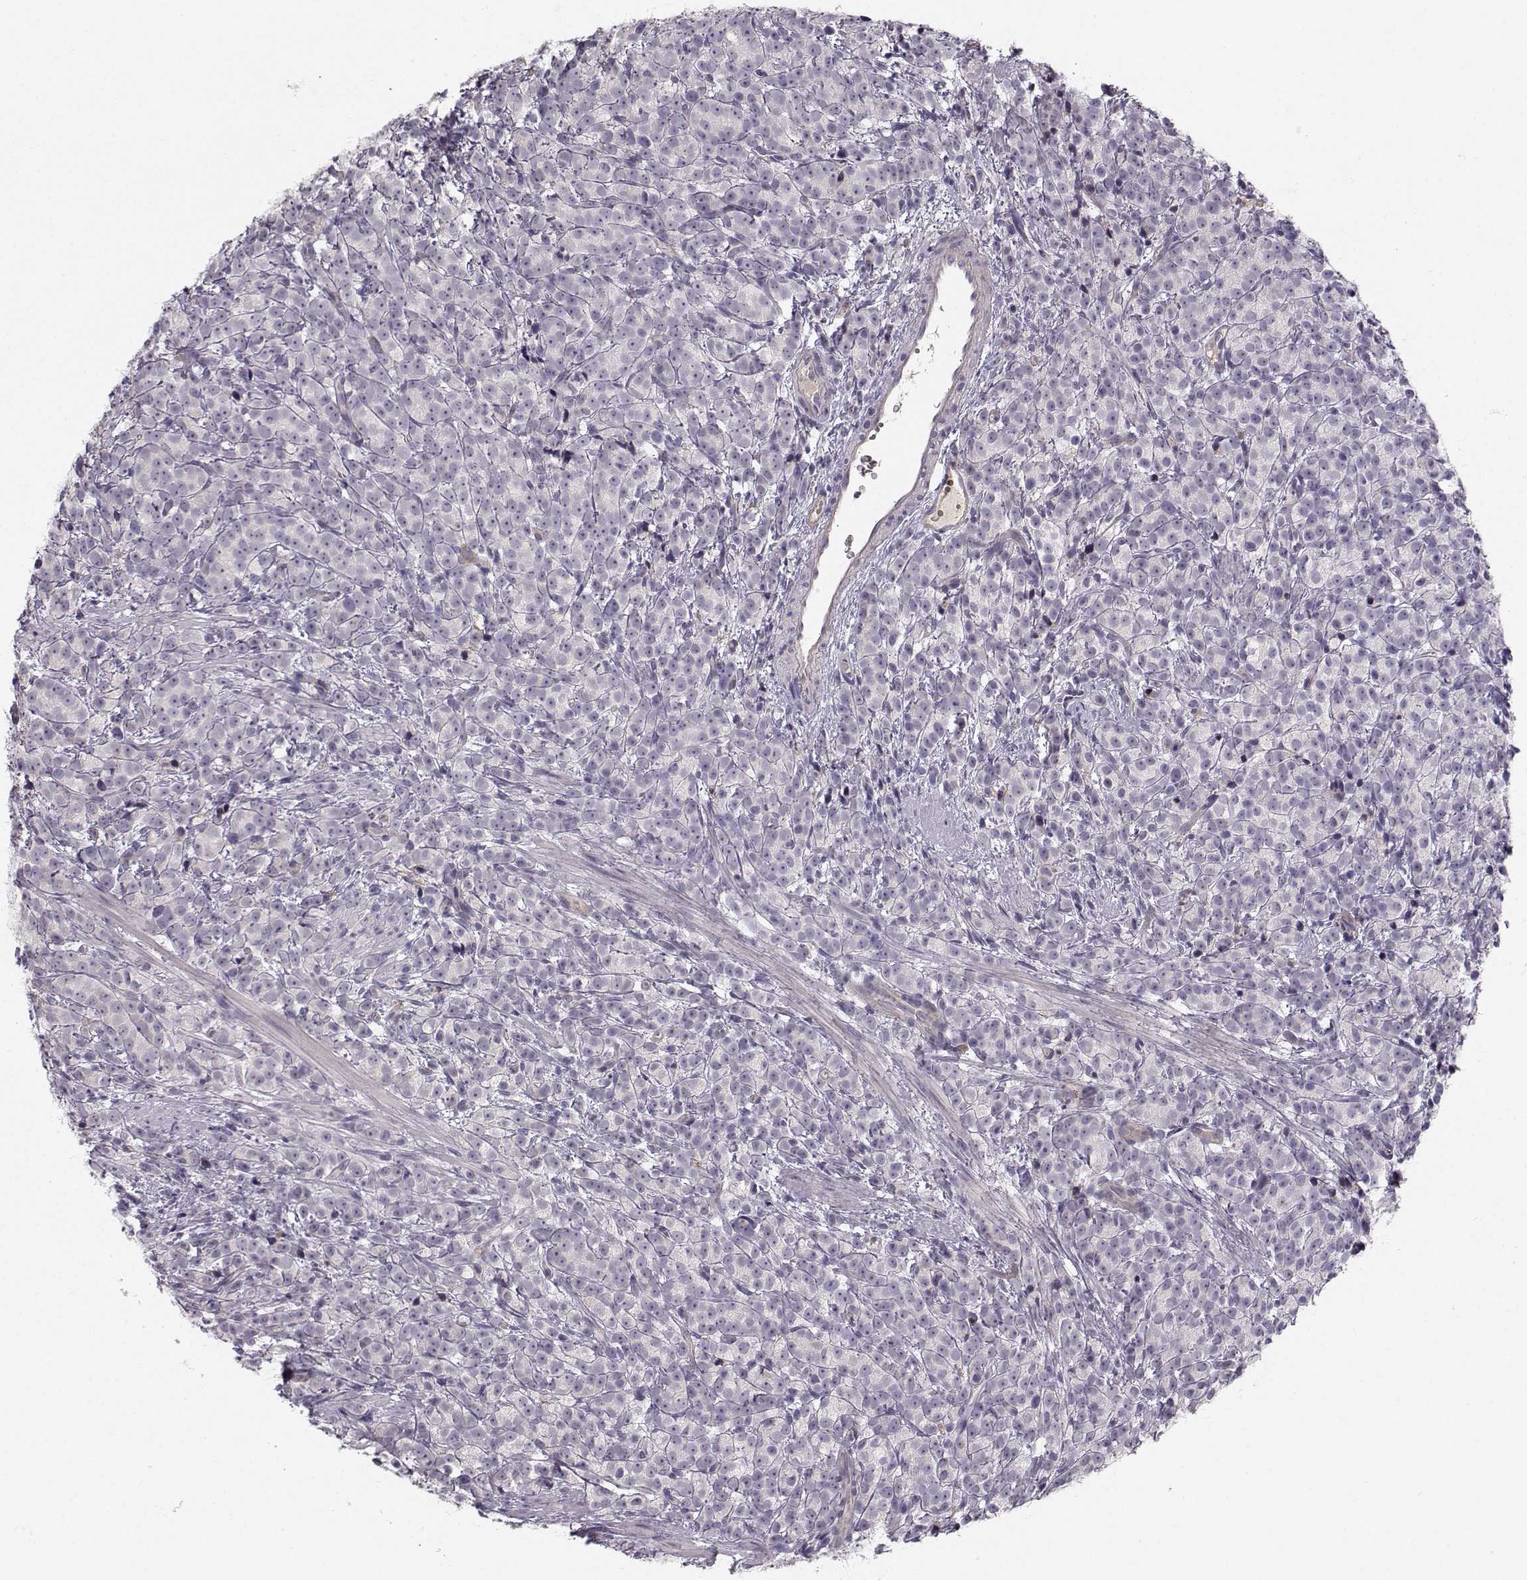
{"staining": {"intensity": "negative", "quantity": "none", "location": "none"}, "tissue": "prostate cancer", "cell_type": "Tumor cells", "image_type": "cancer", "snomed": [{"axis": "morphology", "description": "Adenocarcinoma, High grade"}, {"axis": "topography", "description": "Prostate"}], "caption": "DAB (3,3'-diaminobenzidine) immunohistochemical staining of human prostate cancer (adenocarcinoma (high-grade)) shows no significant positivity in tumor cells. (Brightfield microscopy of DAB (3,3'-diaminobenzidine) immunohistochemistry at high magnification).", "gene": "OPRD1", "patient": {"sex": "male", "age": 53}}